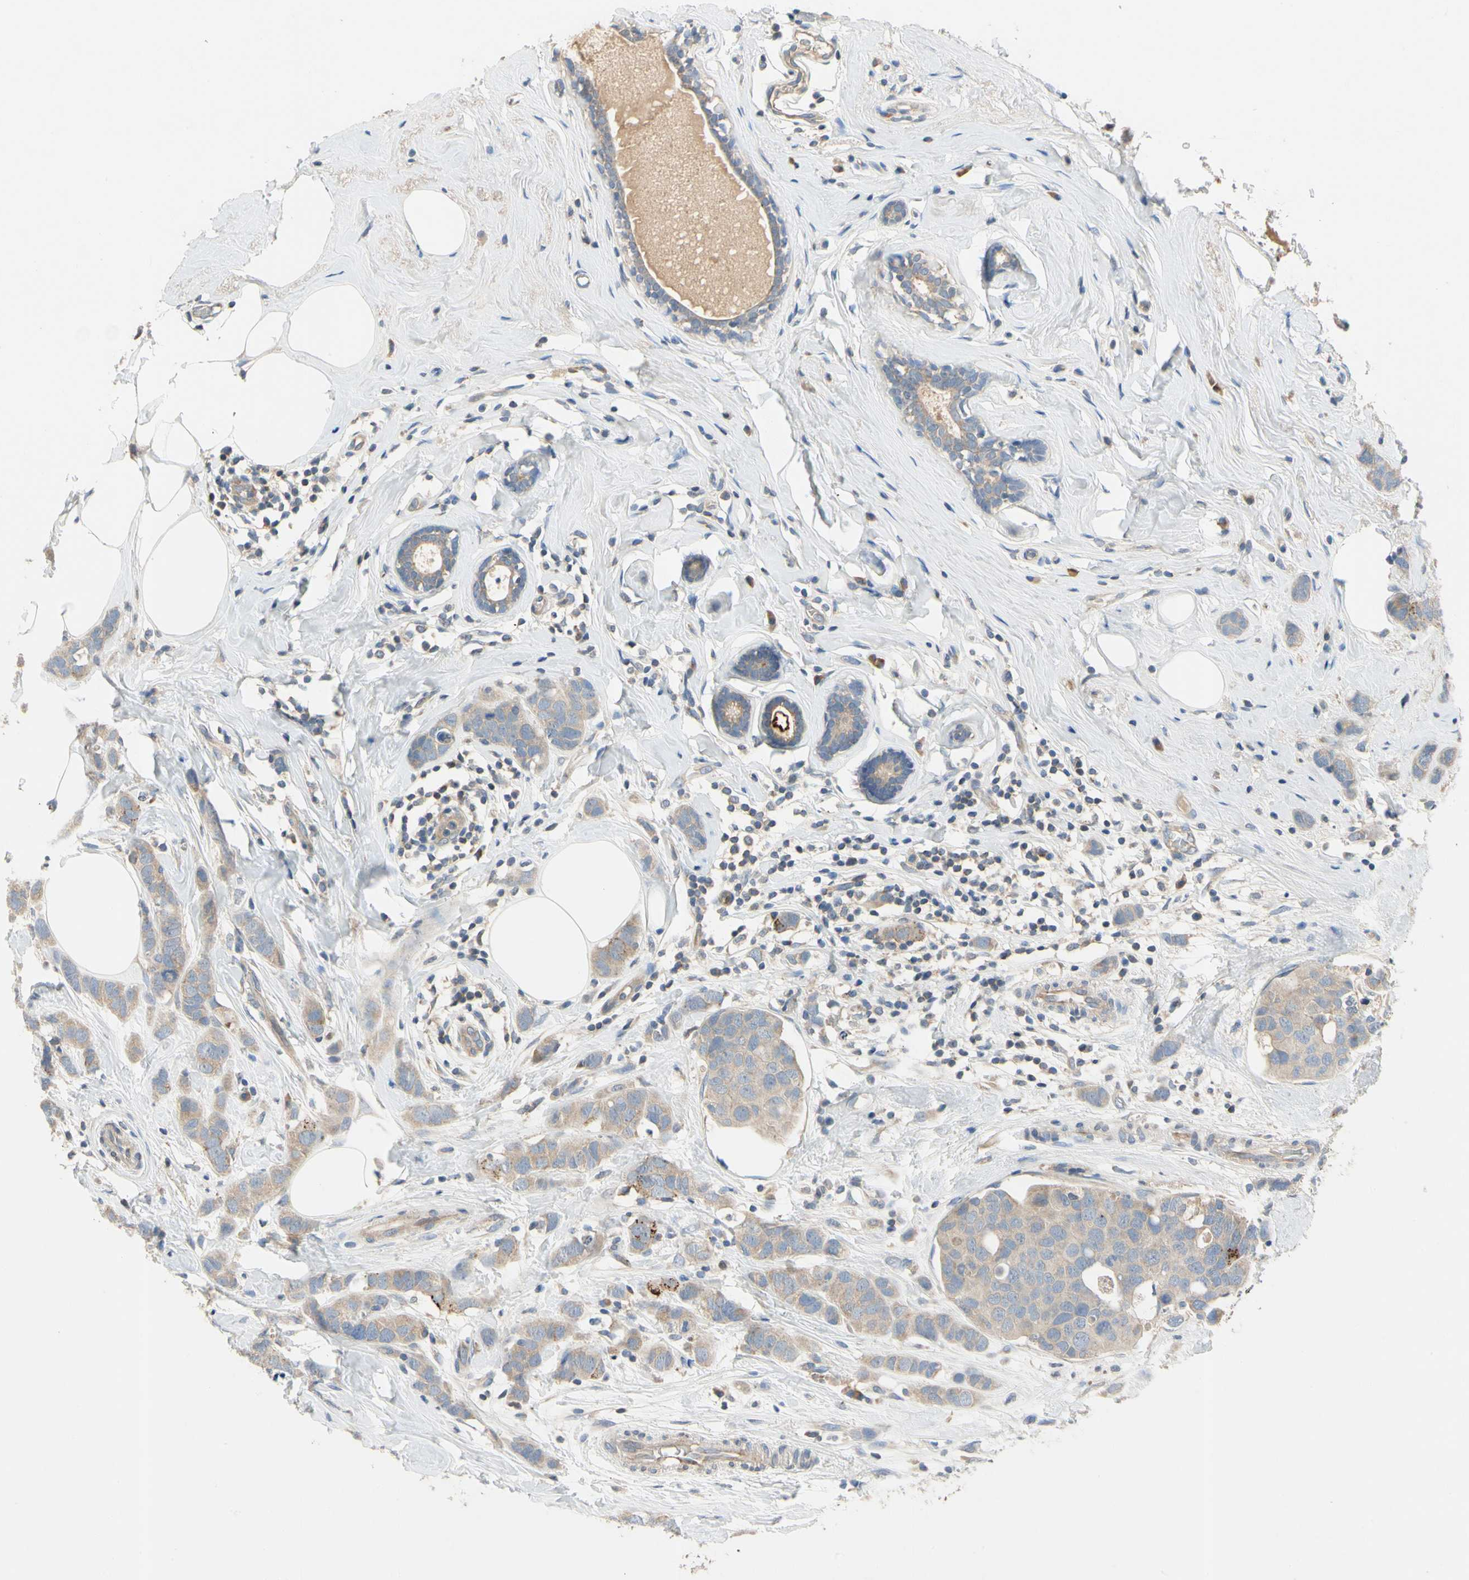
{"staining": {"intensity": "moderate", "quantity": ">75%", "location": "cytoplasmic/membranous"}, "tissue": "breast cancer", "cell_type": "Tumor cells", "image_type": "cancer", "snomed": [{"axis": "morphology", "description": "Normal tissue, NOS"}, {"axis": "morphology", "description": "Duct carcinoma"}, {"axis": "topography", "description": "Breast"}], "caption": "This is an image of immunohistochemistry staining of breast intraductal carcinoma, which shows moderate expression in the cytoplasmic/membranous of tumor cells.", "gene": "KLHDC8B", "patient": {"sex": "female", "age": 50}}